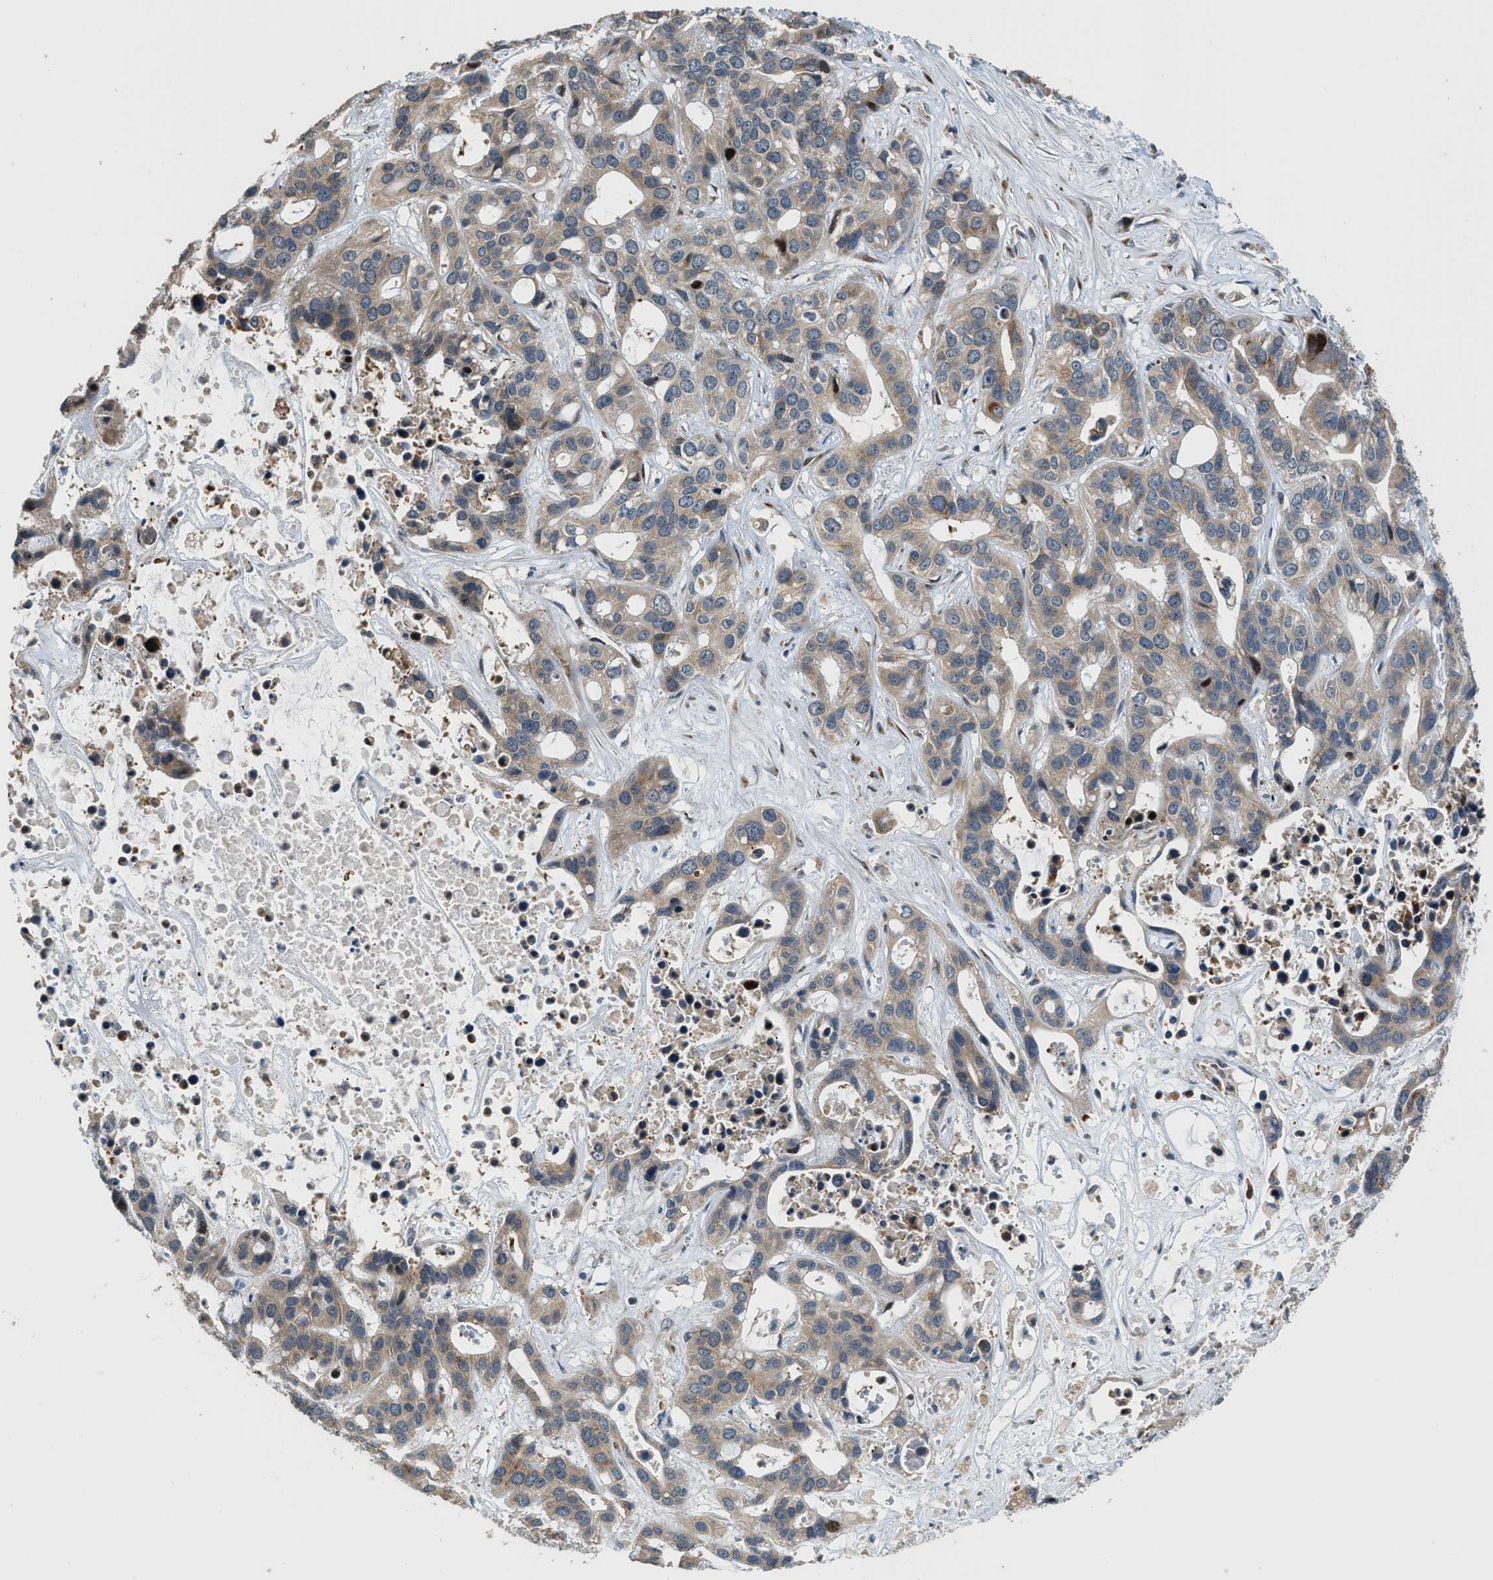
{"staining": {"intensity": "moderate", "quantity": ">75%", "location": "cytoplasmic/membranous"}, "tissue": "liver cancer", "cell_type": "Tumor cells", "image_type": "cancer", "snomed": [{"axis": "morphology", "description": "Cholangiocarcinoma"}, {"axis": "topography", "description": "Liver"}], "caption": "A micrograph of liver cholangiocarcinoma stained for a protein reveals moderate cytoplasmic/membranous brown staining in tumor cells.", "gene": "FUT8", "patient": {"sex": "female", "age": 65}}